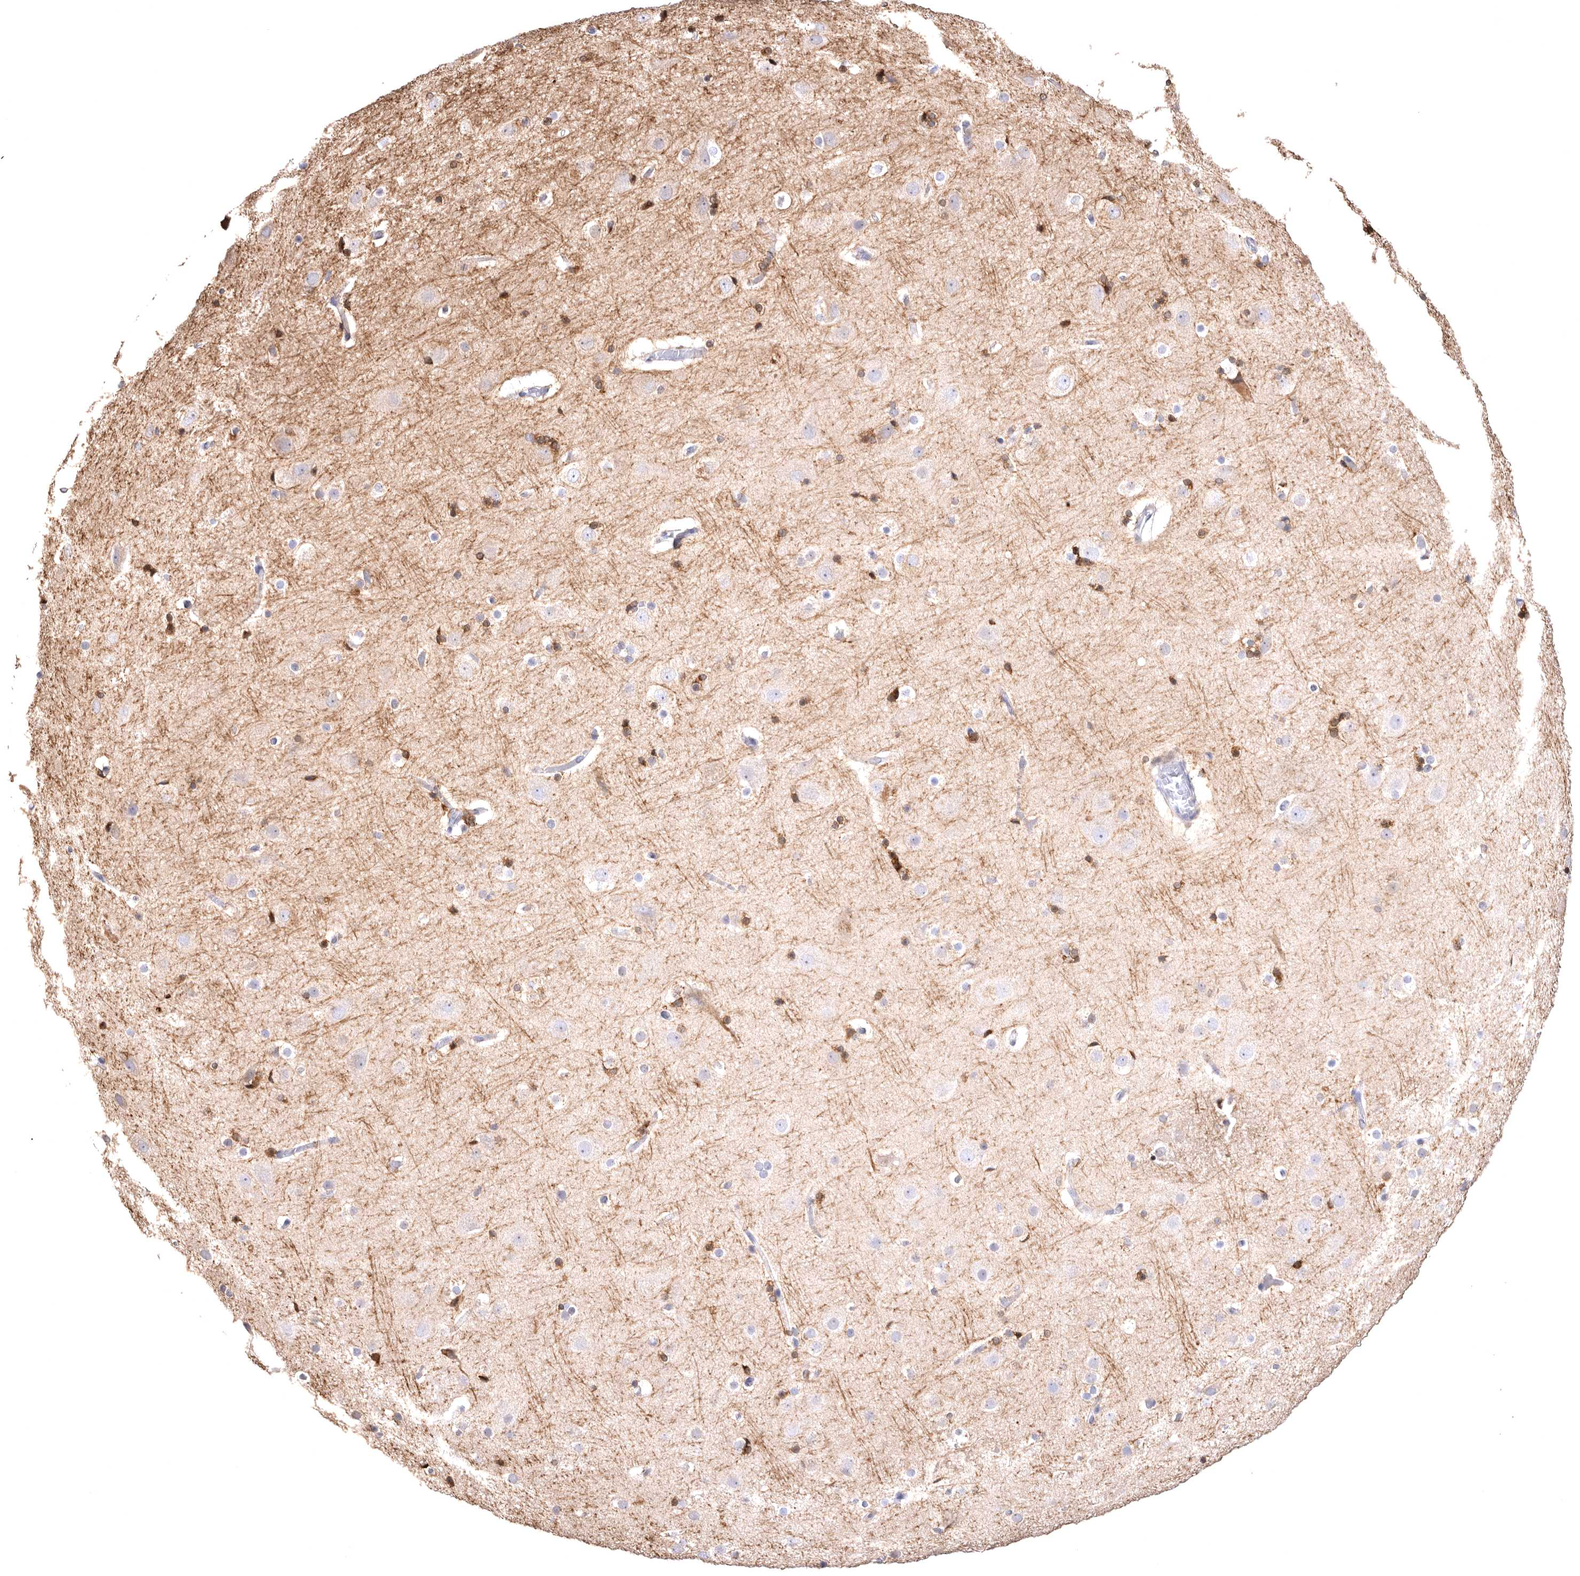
{"staining": {"intensity": "negative", "quantity": "none", "location": "none"}, "tissue": "cerebral cortex", "cell_type": "Endothelial cells", "image_type": "normal", "snomed": [{"axis": "morphology", "description": "Normal tissue, NOS"}, {"axis": "topography", "description": "Cerebral cortex"}], "caption": "Protein analysis of benign cerebral cortex displays no significant positivity in endothelial cells.", "gene": "VPS45", "patient": {"sex": "male", "age": 57}}